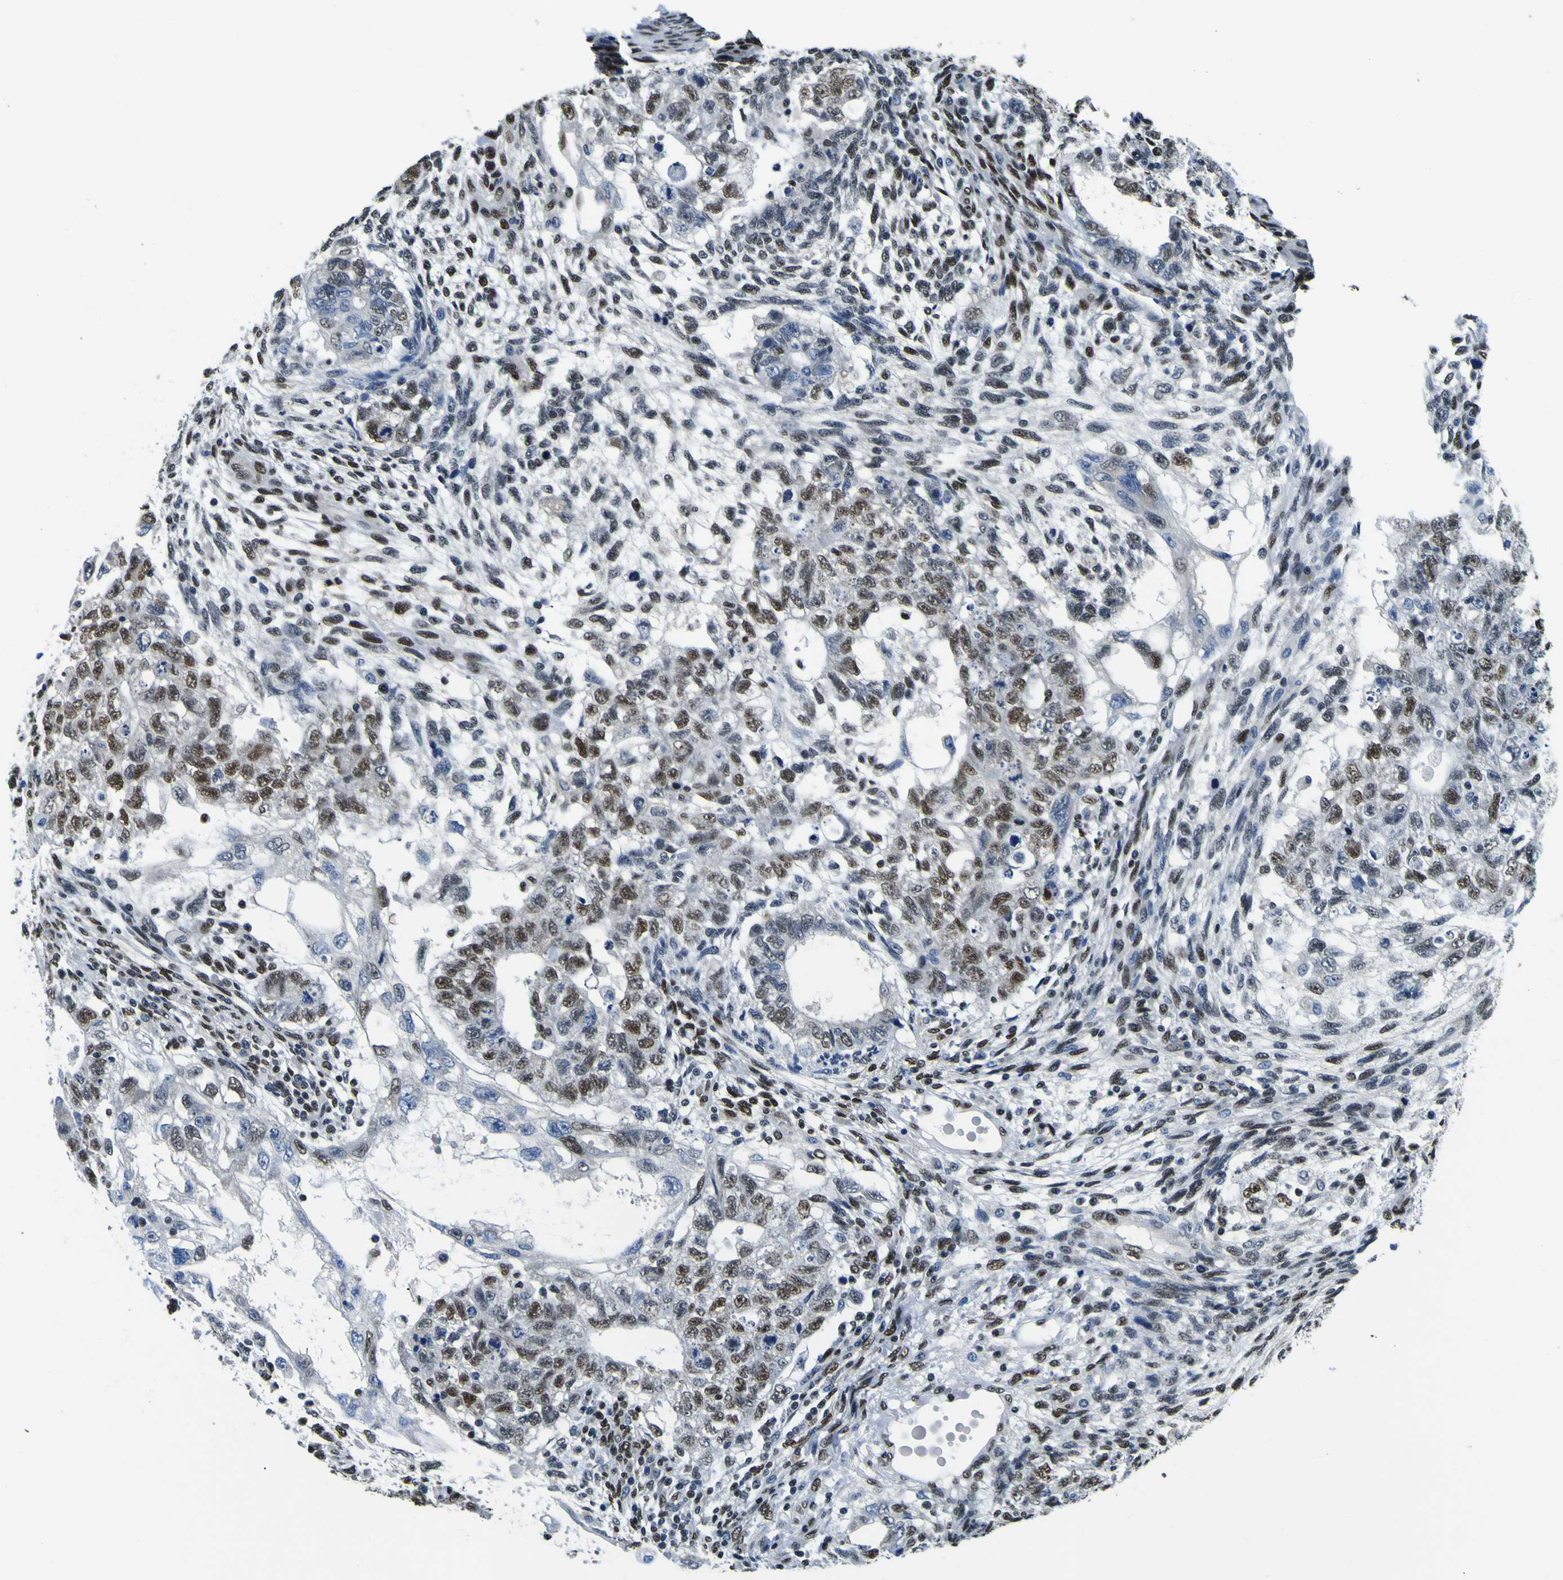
{"staining": {"intensity": "strong", "quantity": ">75%", "location": "nuclear"}, "tissue": "testis cancer", "cell_type": "Tumor cells", "image_type": "cancer", "snomed": [{"axis": "morphology", "description": "Normal tissue, NOS"}, {"axis": "morphology", "description": "Carcinoma, Embryonal, NOS"}, {"axis": "topography", "description": "Testis"}], "caption": "DAB (3,3'-diaminobenzidine) immunohistochemical staining of embryonal carcinoma (testis) shows strong nuclear protein positivity in about >75% of tumor cells.", "gene": "SP1", "patient": {"sex": "male", "age": 36}}